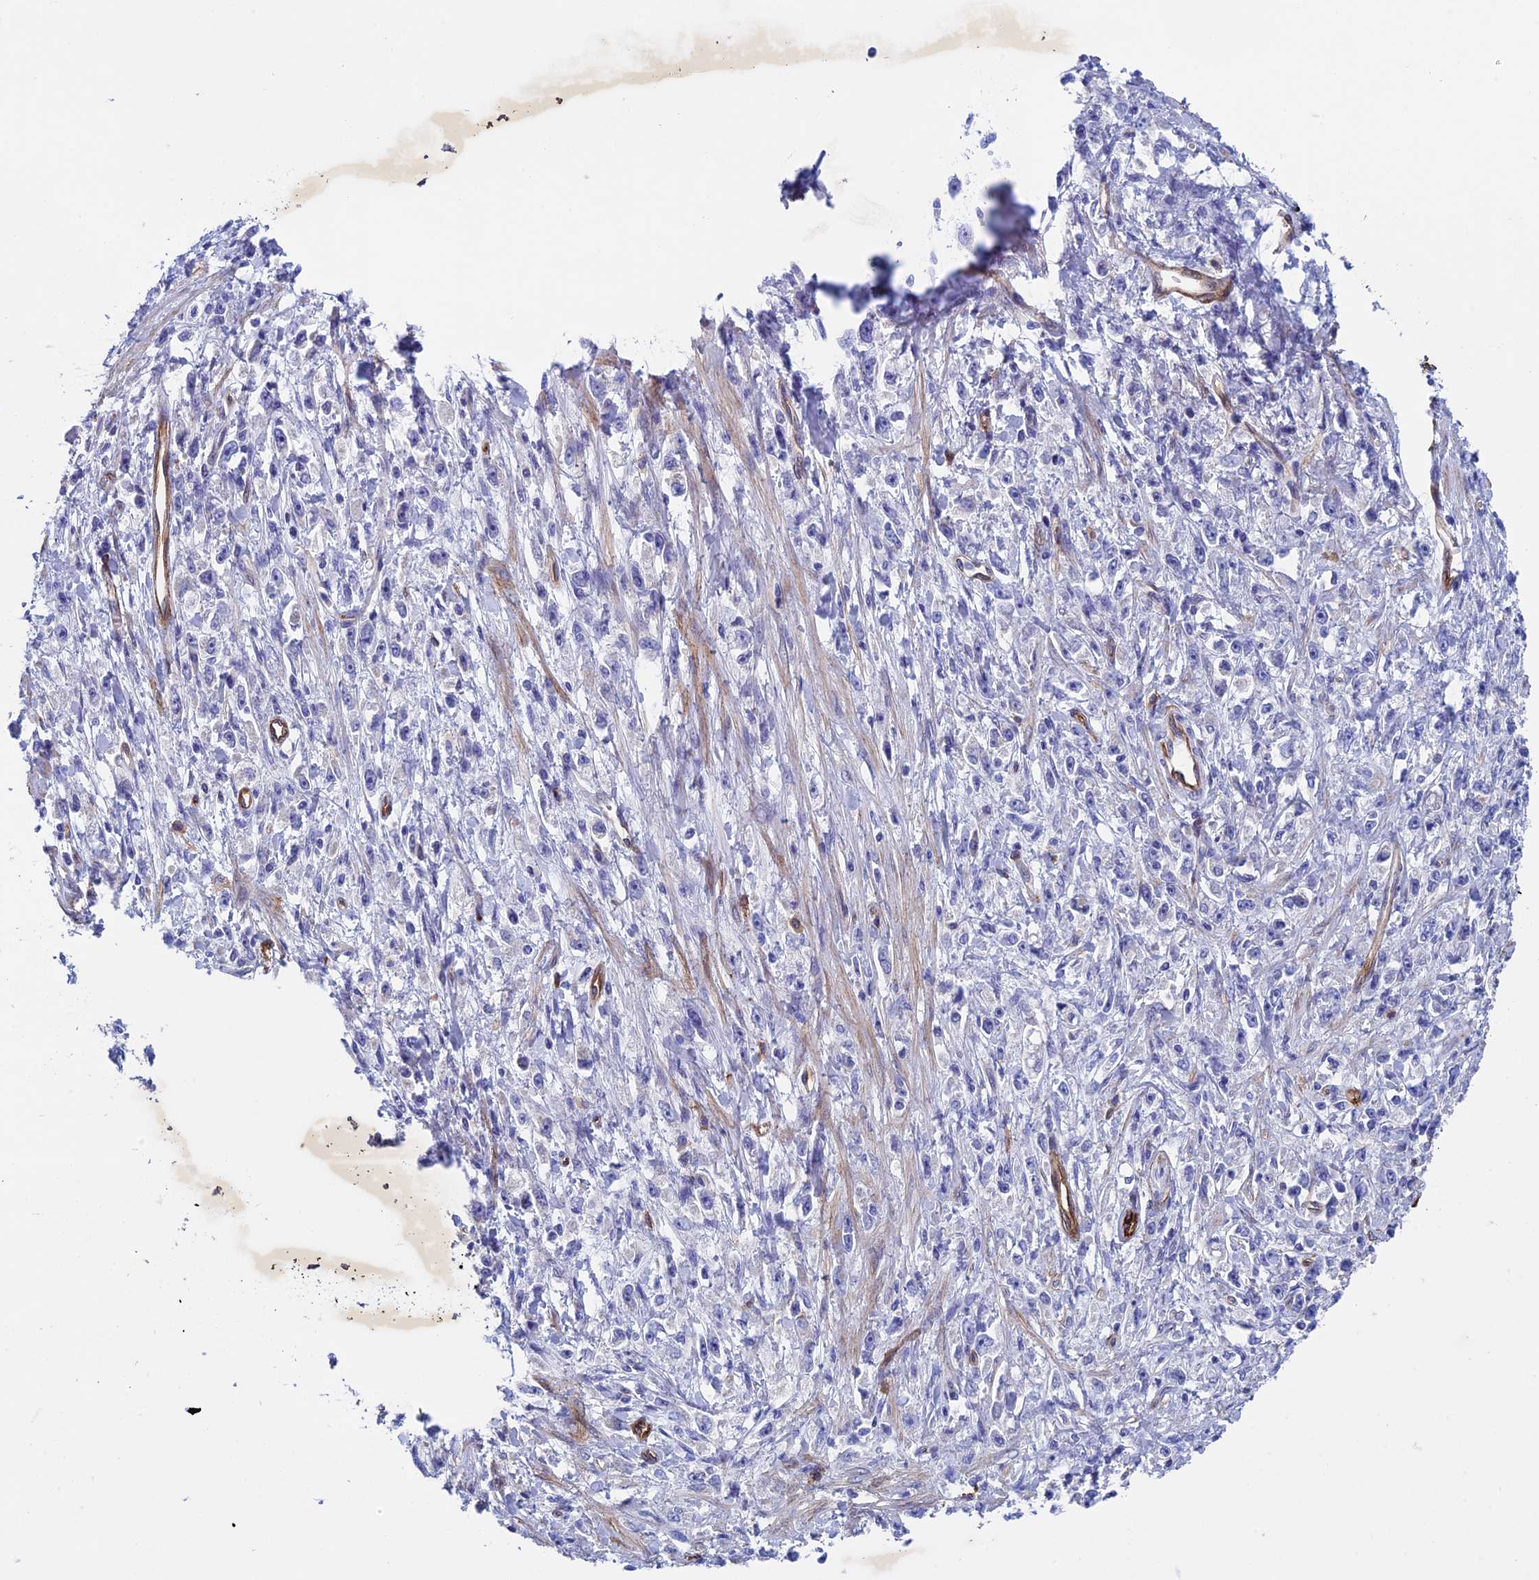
{"staining": {"intensity": "negative", "quantity": "none", "location": "none"}, "tissue": "stomach cancer", "cell_type": "Tumor cells", "image_type": "cancer", "snomed": [{"axis": "morphology", "description": "Adenocarcinoma, NOS"}, {"axis": "topography", "description": "Stomach"}], "caption": "Human adenocarcinoma (stomach) stained for a protein using IHC reveals no staining in tumor cells.", "gene": "INSYN1", "patient": {"sex": "female", "age": 59}}